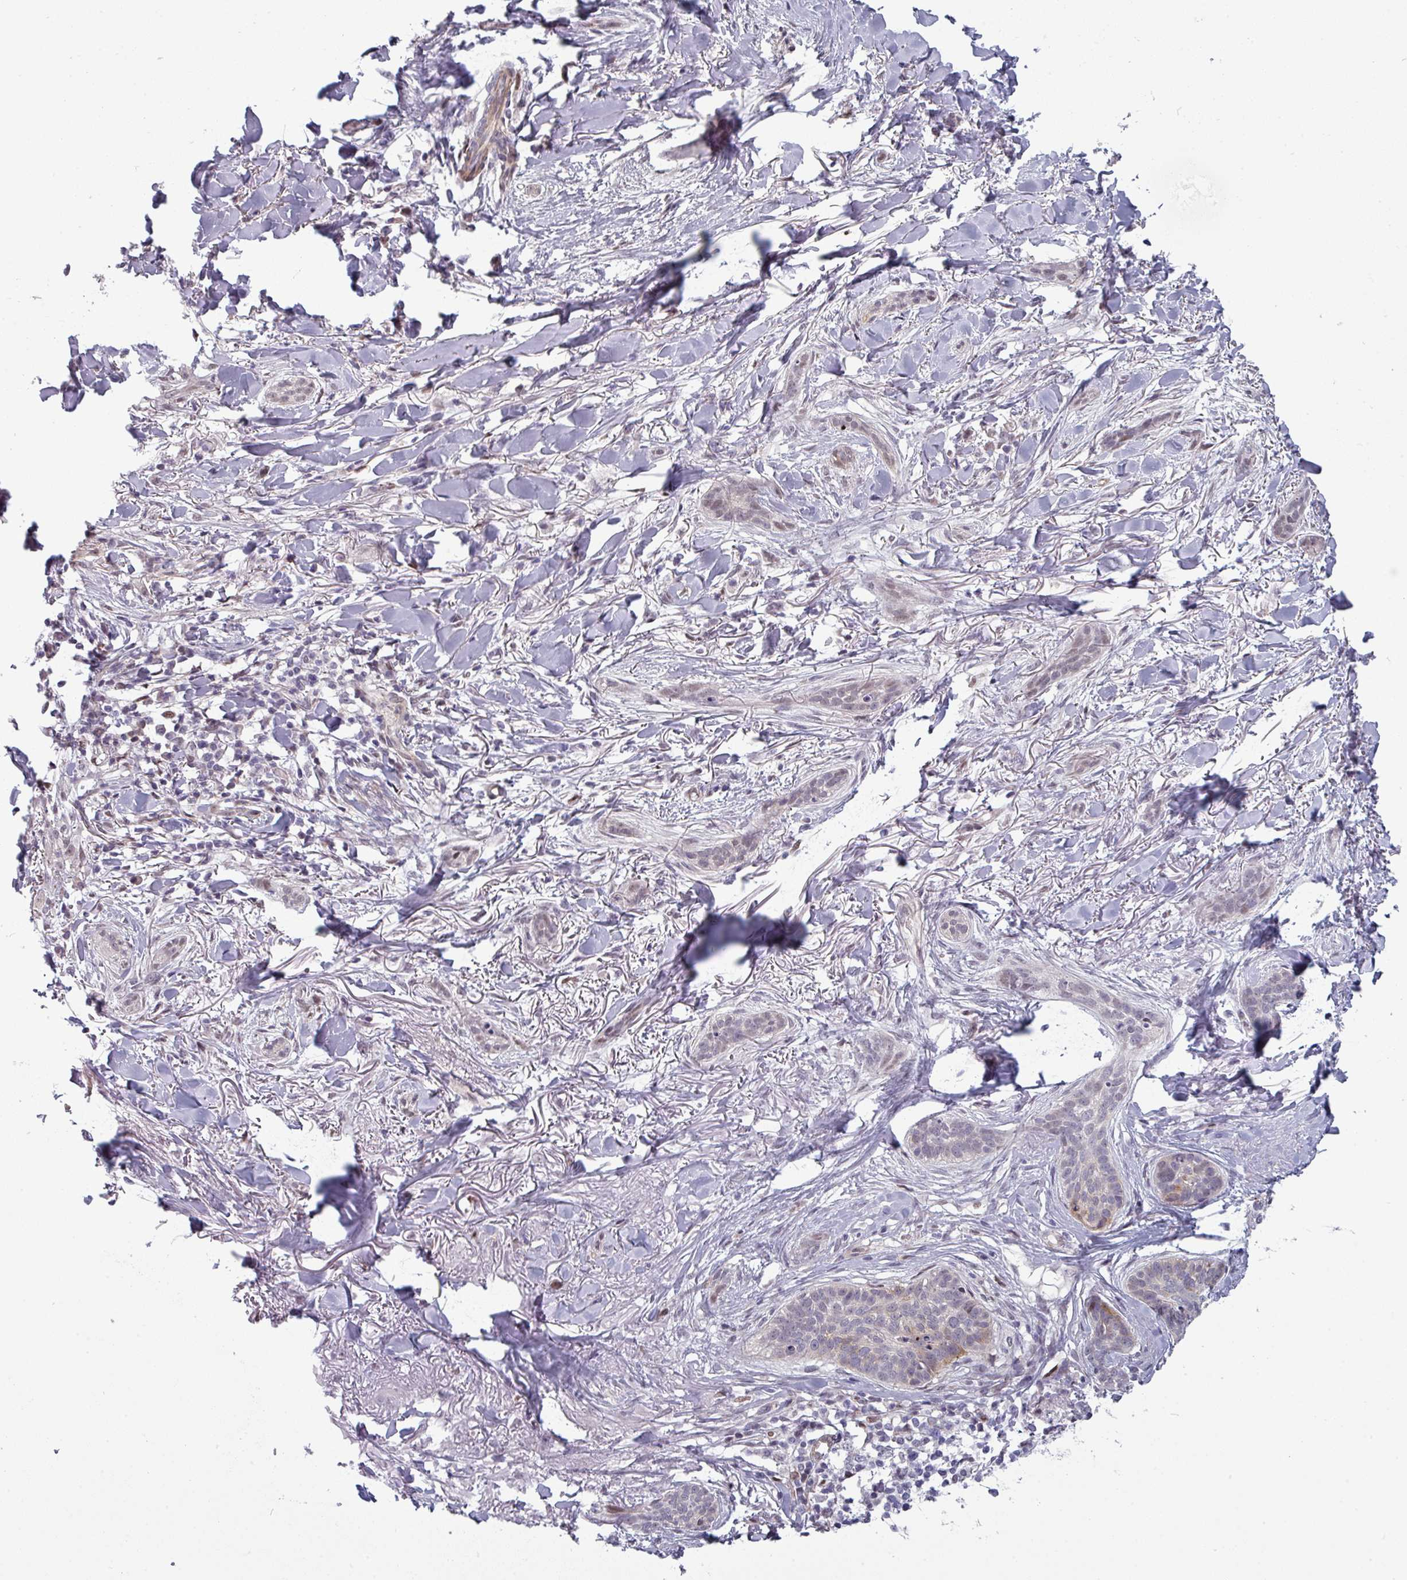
{"staining": {"intensity": "weak", "quantity": "<25%", "location": "cytoplasmic/membranous,nuclear"}, "tissue": "skin cancer", "cell_type": "Tumor cells", "image_type": "cancer", "snomed": [{"axis": "morphology", "description": "Basal cell carcinoma"}, {"axis": "topography", "description": "Skin"}], "caption": "An immunohistochemistry (IHC) image of skin cancer is shown. There is no staining in tumor cells of skin cancer.", "gene": "PRAMEF12", "patient": {"sex": "male", "age": 52}}